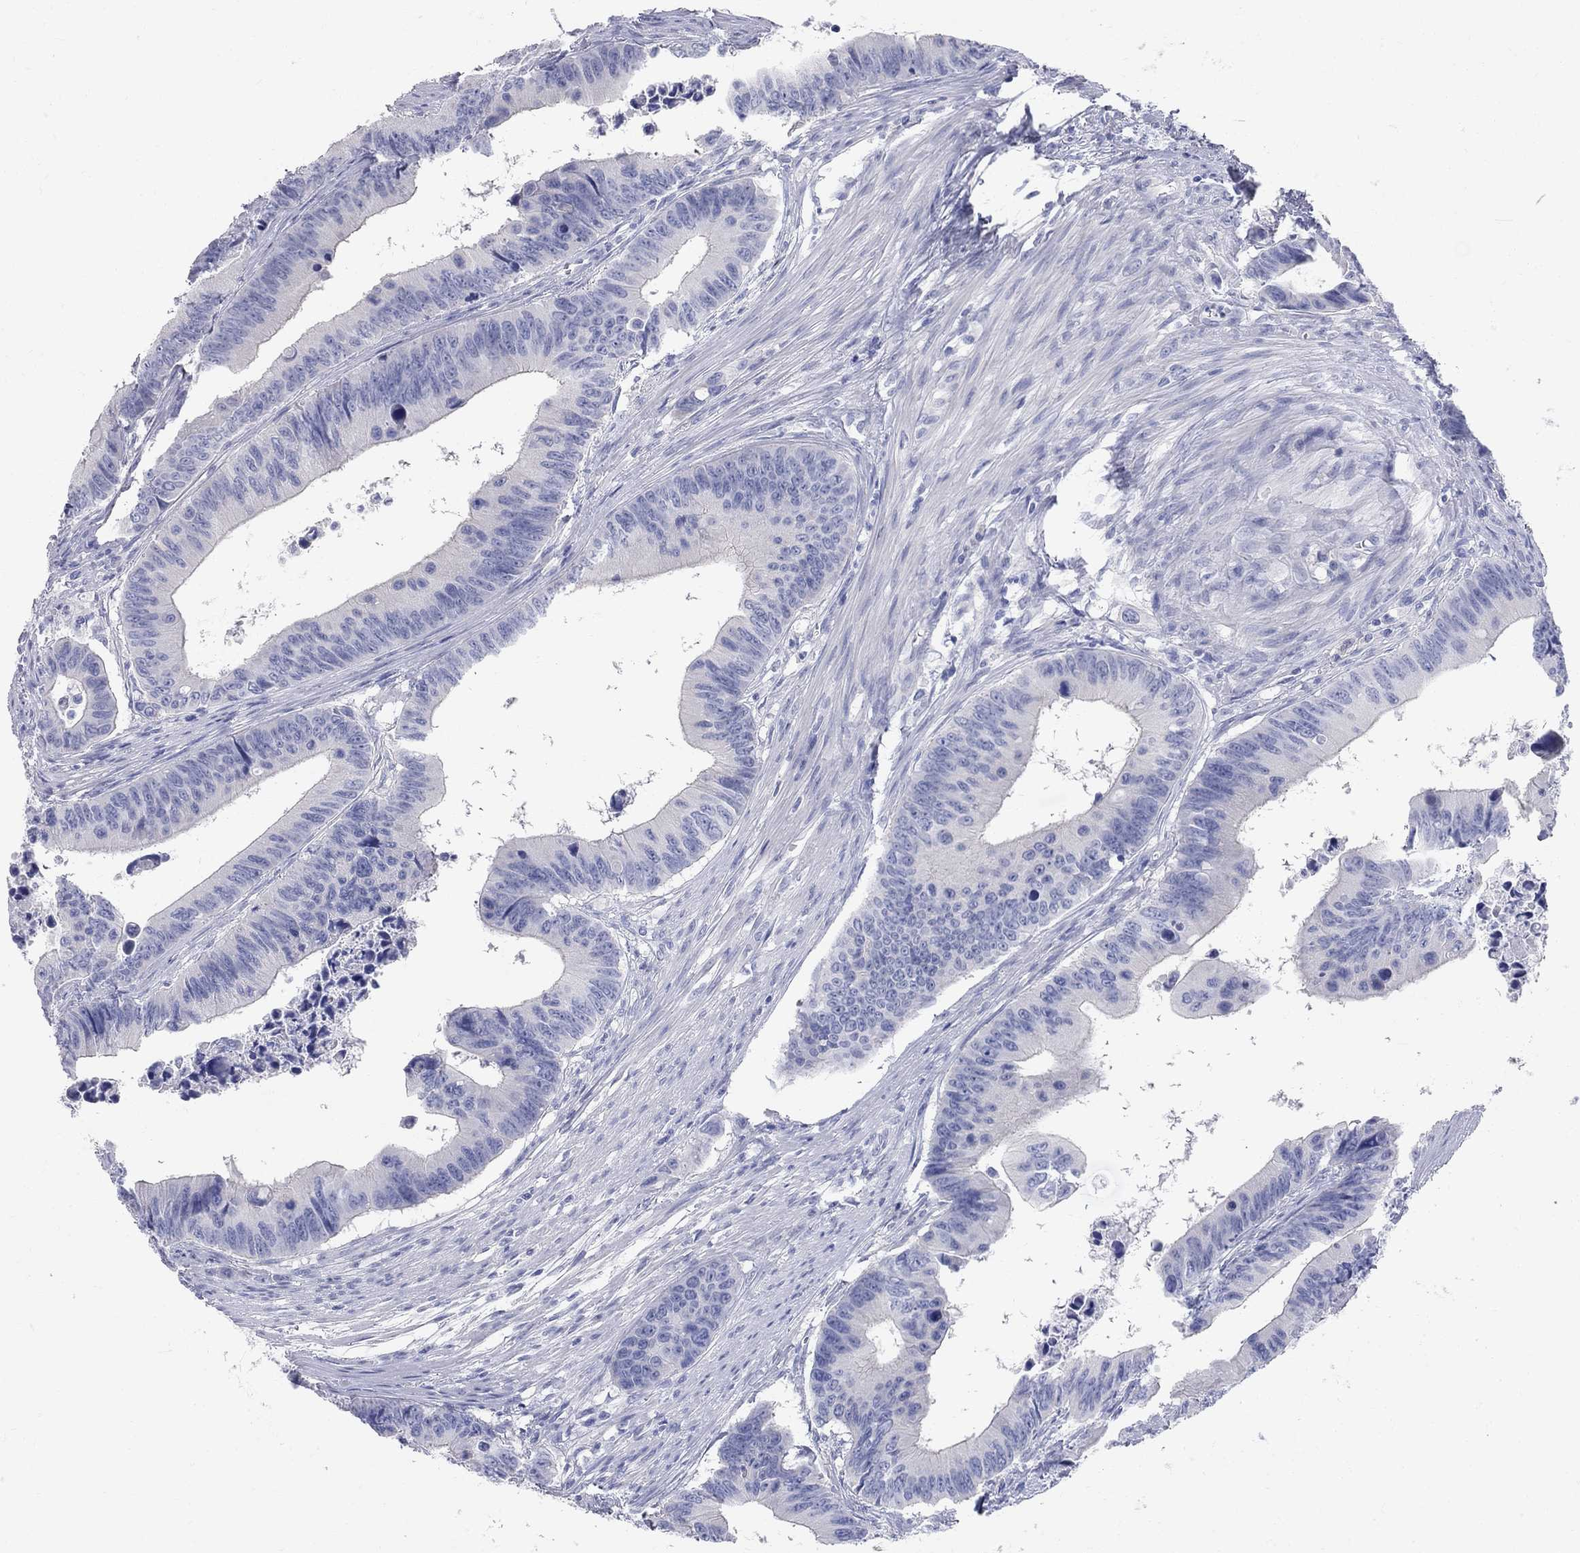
{"staining": {"intensity": "negative", "quantity": "none", "location": "none"}, "tissue": "colorectal cancer", "cell_type": "Tumor cells", "image_type": "cancer", "snomed": [{"axis": "morphology", "description": "Adenocarcinoma, NOS"}, {"axis": "topography", "description": "Colon"}], "caption": "An immunohistochemistry (IHC) photomicrograph of colorectal adenocarcinoma is shown. There is no staining in tumor cells of colorectal adenocarcinoma.", "gene": "AOX1", "patient": {"sex": "female", "age": 87}}